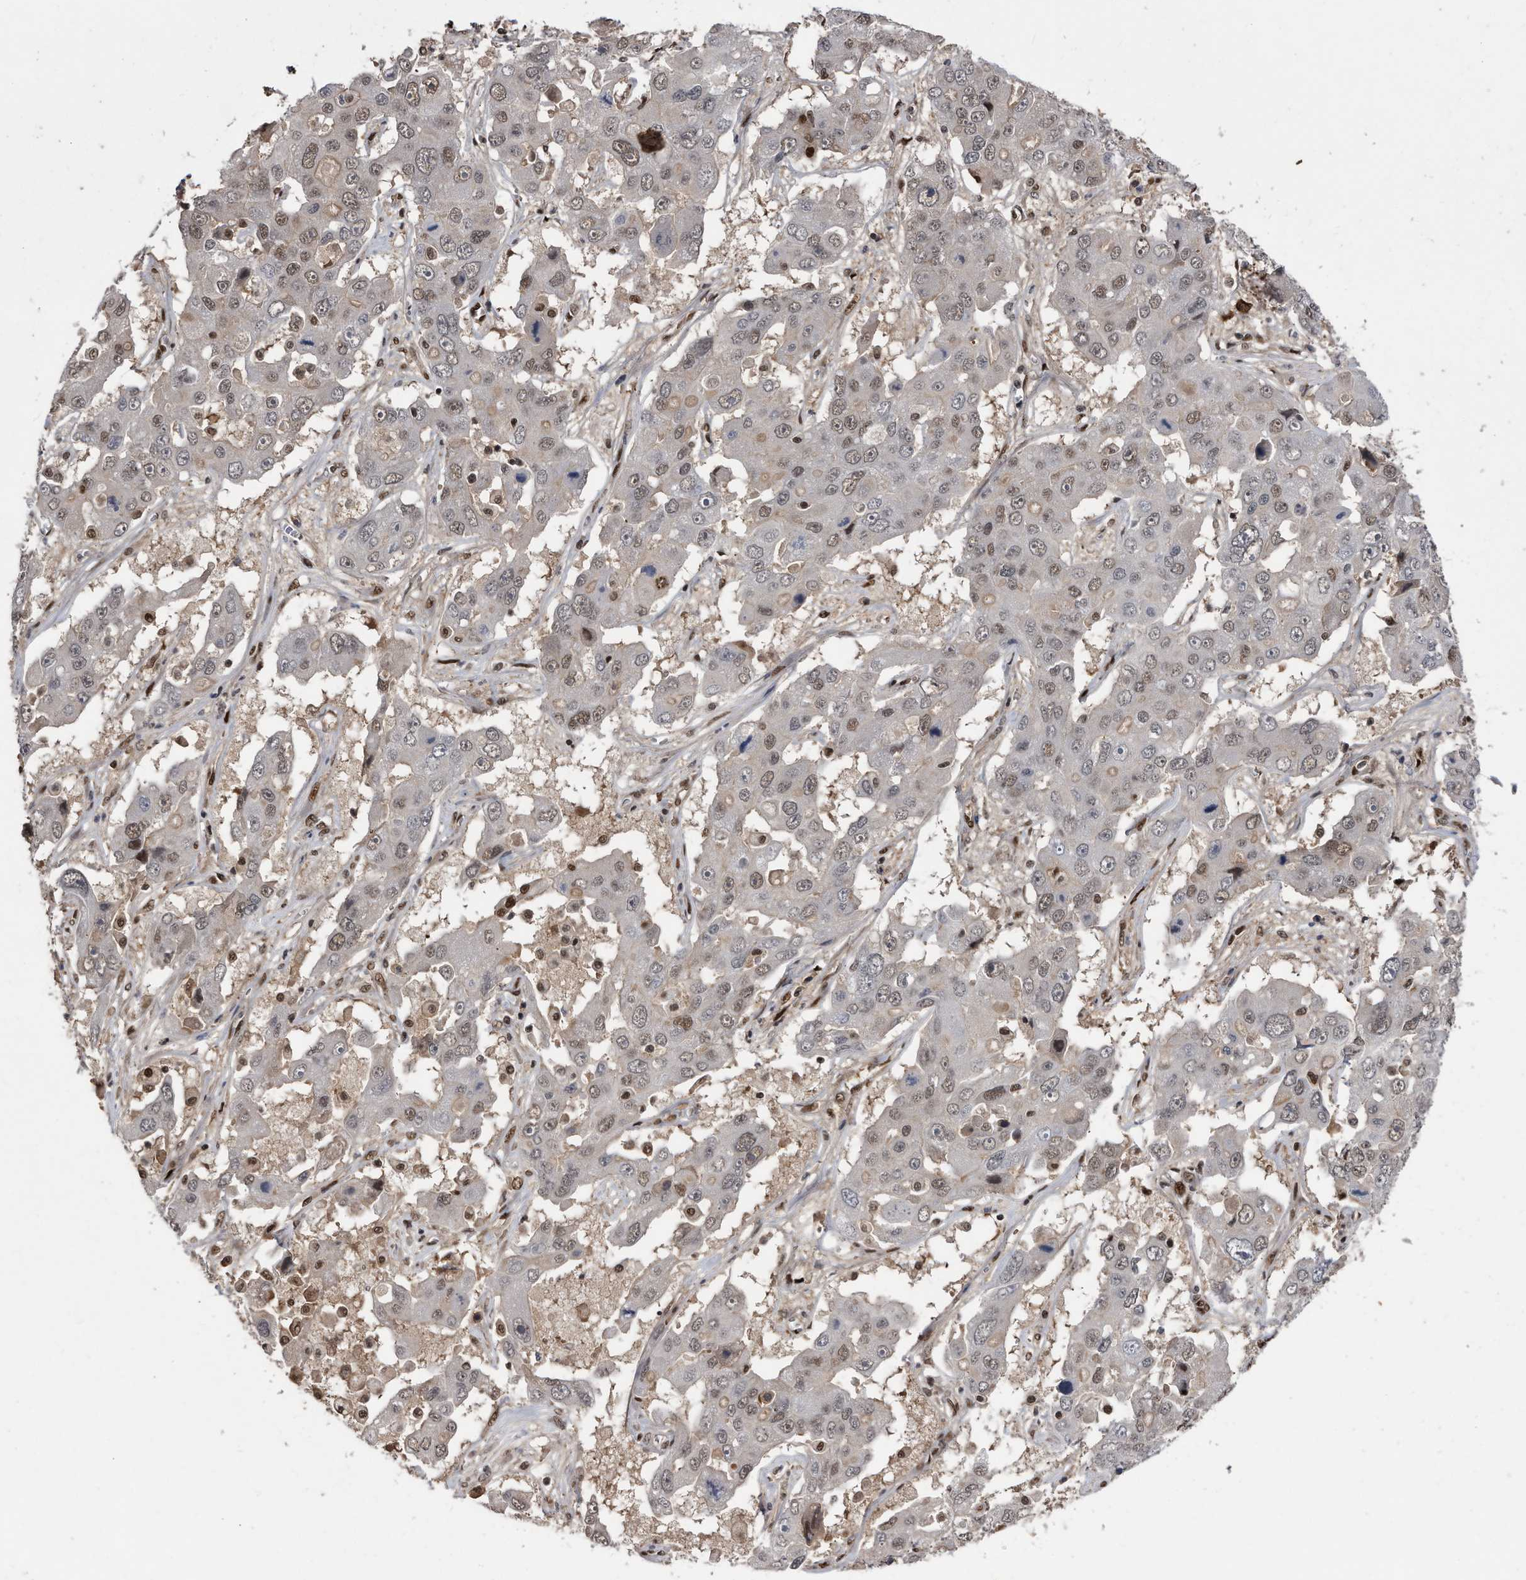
{"staining": {"intensity": "moderate", "quantity": "<25%", "location": "nuclear"}, "tissue": "liver cancer", "cell_type": "Tumor cells", "image_type": "cancer", "snomed": [{"axis": "morphology", "description": "Cholangiocarcinoma"}, {"axis": "topography", "description": "Liver"}], "caption": "Immunohistochemistry image of neoplastic tissue: human liver cancer (cholangiocarcinoma) stained using immunohistochemistry (IHC) exhibits low levels of moderate protein expression localized specifically in the nuclear of tumor cells, appearing as a nuclear brown color.", "gene": "RAD23B", "patient": {"sex": "male", "age": 67}}